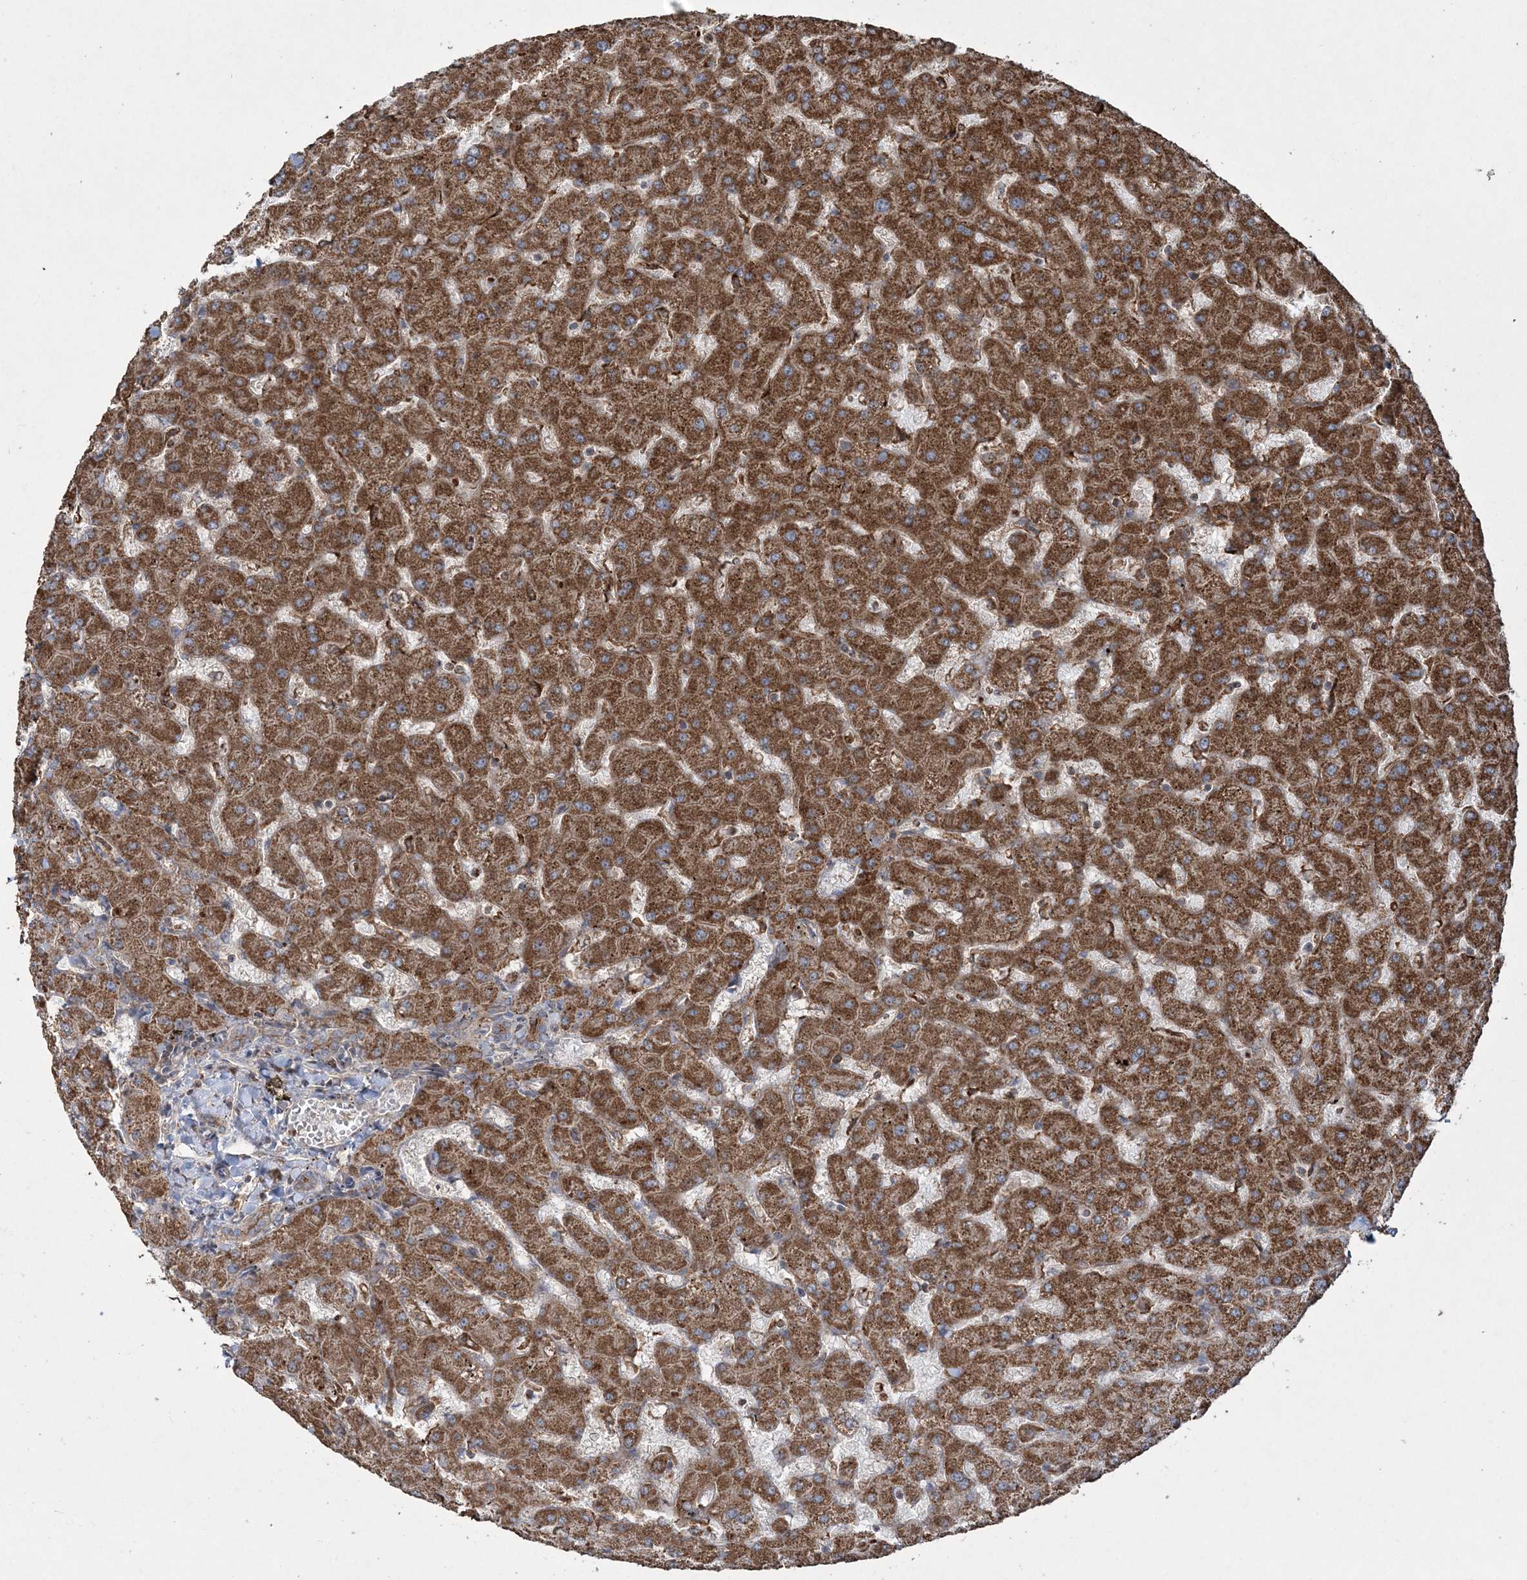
{"staining": {"intensity": "moderate", "quantity": ">75%", "location": "cytoplasmic/membranous"}, "tissue": "liver", "cell_type": "Cholangiocytes", "image_type": "normal", "snomed": [{"axis": "morphology", "description": "Normal tissue, NOS"}, {"axis": "topography", "description": "Liver"}], "caption": "Immunohistochemical staining of unremarkable human liver demonstrates moderate cytoplasmic/membranous protein staining in about >75% of cholangiocytes. The protein is shown in brown color, while the nuclei are stained blue.", "gene": "TTC7A", "patient": {"sex": "female", "age": 63}}